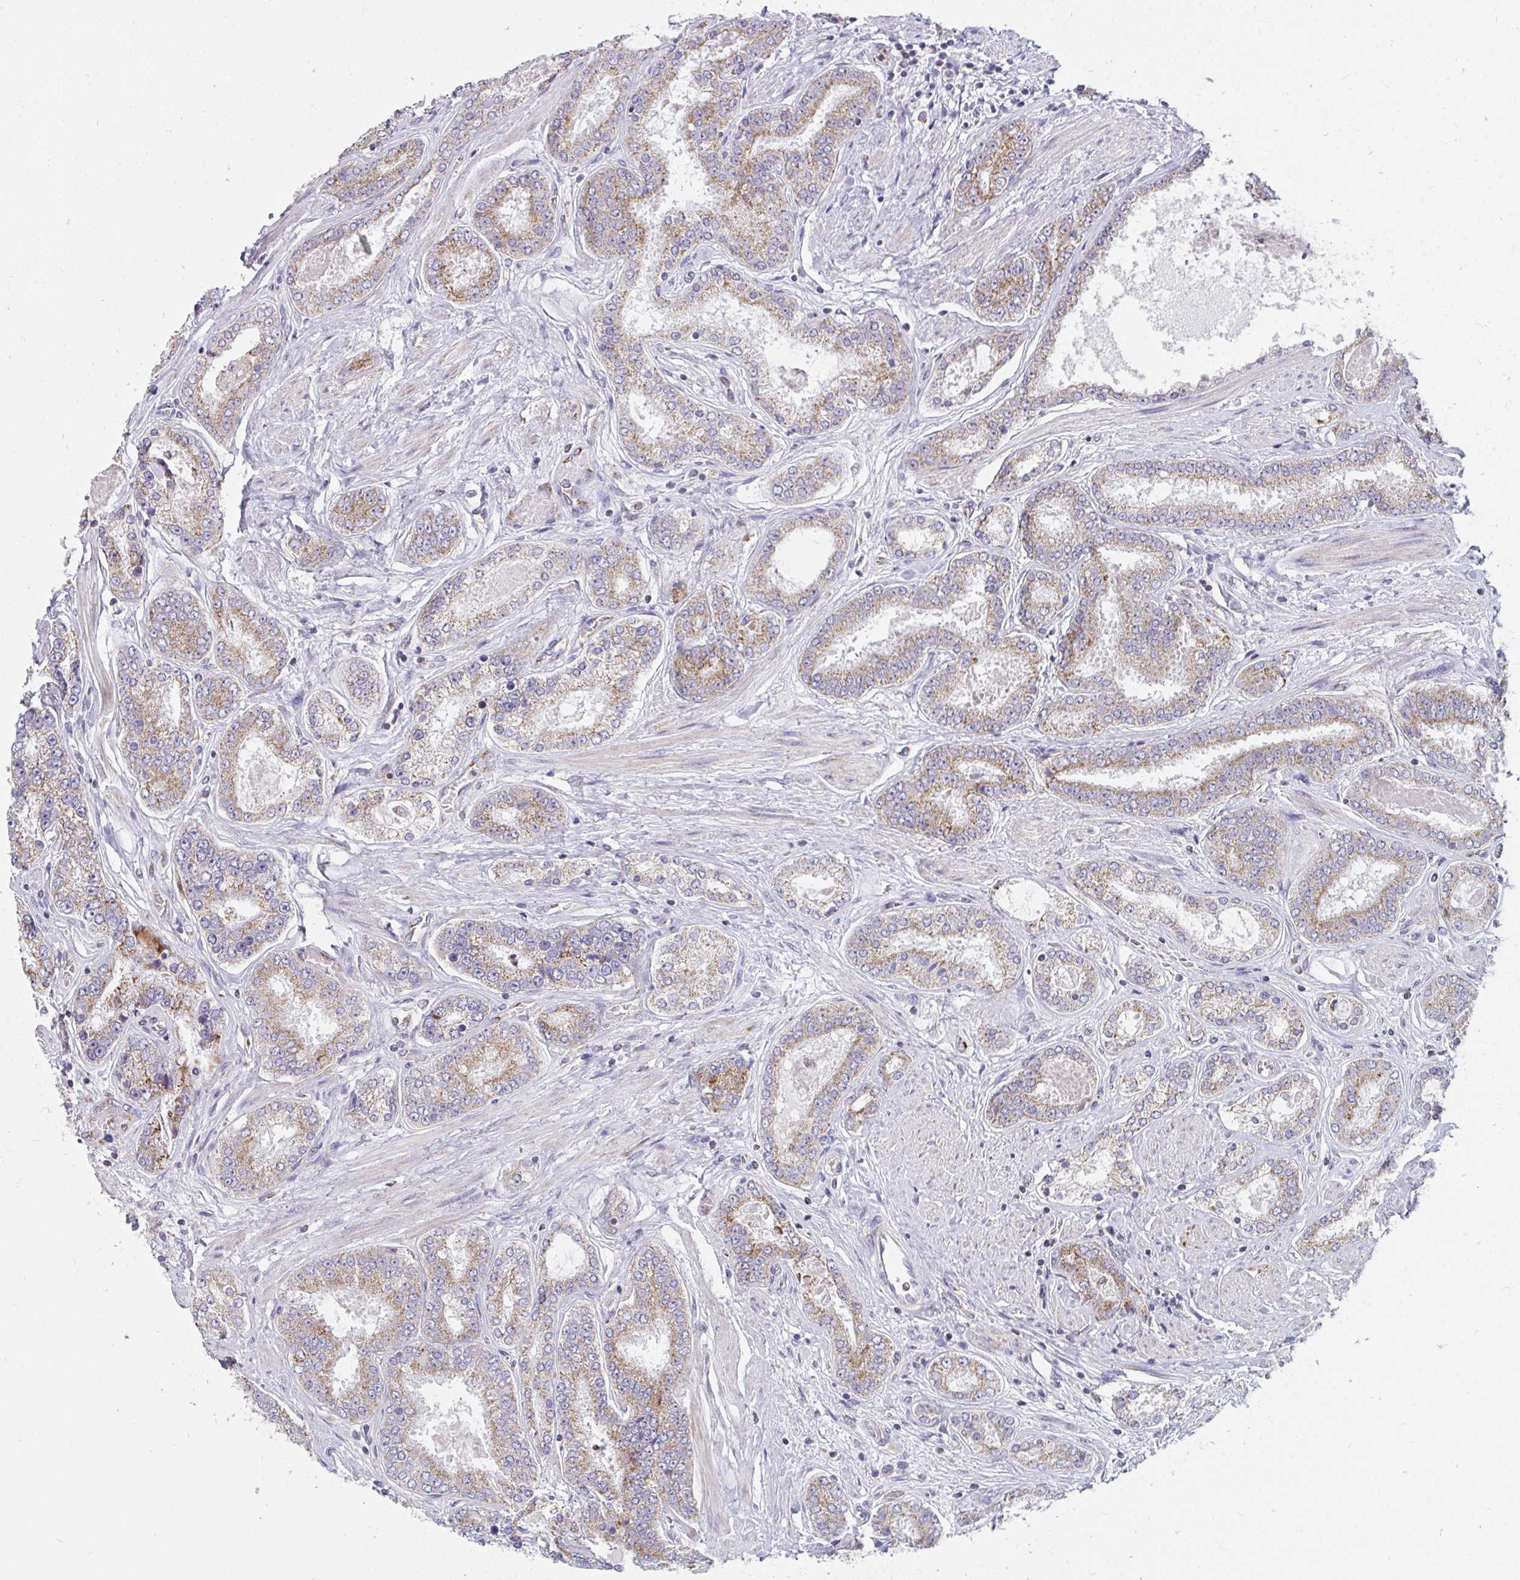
{"staining": {"intensity": "moderate", "quantity": "25%-75%", "location": "cytoplasmic/membranous"}, "tissue": "prostate cancer", "cell_type": "Tumor cells", "image_type": "cancer", "snomed": [{"axis": "morphology", "description": "Adenocarcinoma, High grade"}, {"axis": "topography", "description": "Prostate"}], "caption": "IHC photomicrograph of prostate cancer stained for a protein (brown), which reveals medium levels of moderate cytoplasmic/membranous expression in about 25%-75% of tumor cells.", "gene": "FAHD1", "patient": {"sex": "male", "age": 63}}